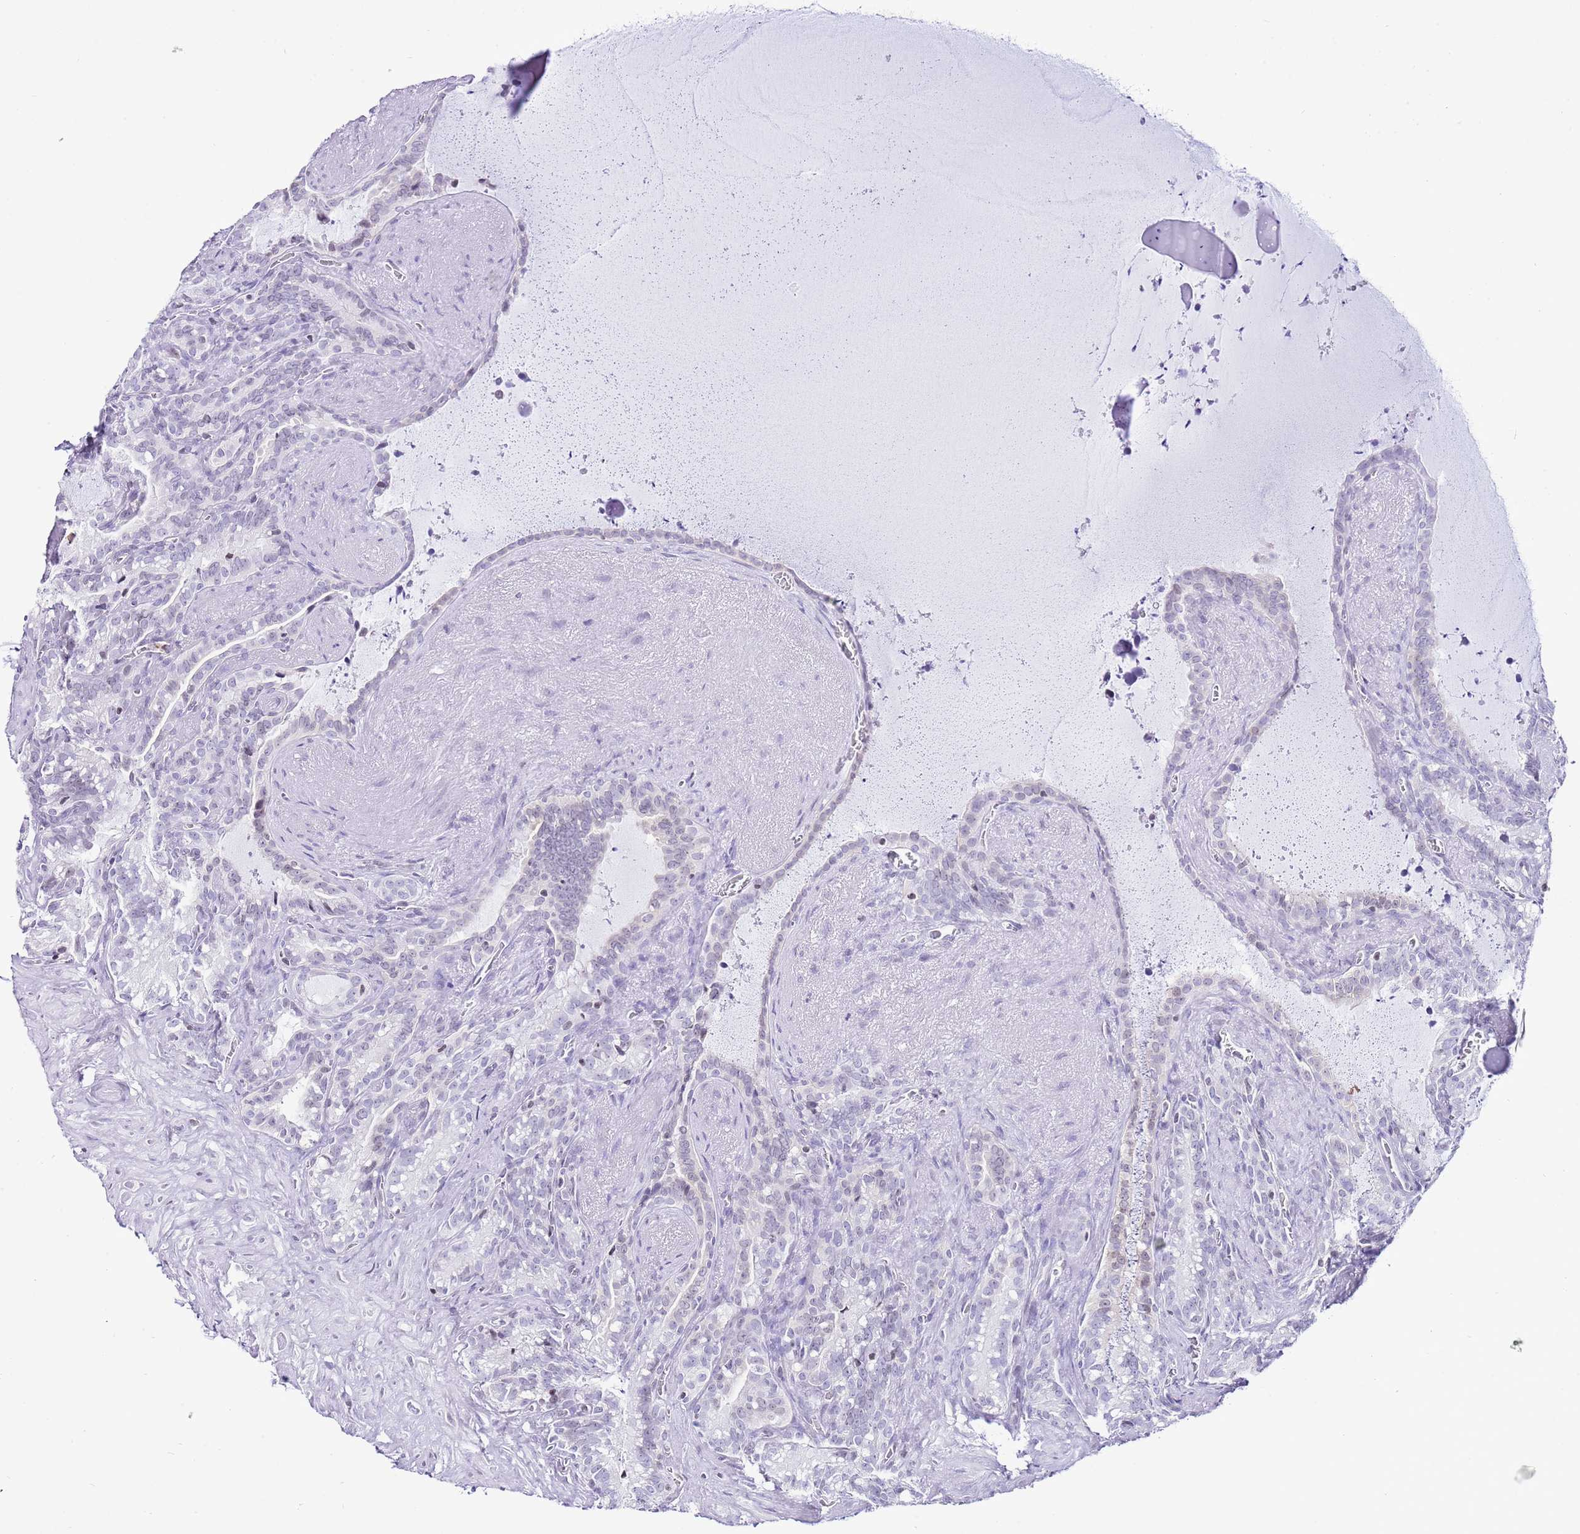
{"staining": {"intensity": "negative", "quantity": "none", "location": "none"}, "tissue": "seminal vesicle", "cell_type": "Glandular cells", "image_type": "normal", "snomed": [{"axis": "morphology", "description": "Normal tissue, NOS"}, {"axis": "topography", "description": "Prostate"}, {"axis": "topography", "description": "Seminal veicle"}], "caption": "Immunohistochemistry (IHC) histopathology image of unremarkable seminal vesicle stained for a protein (brown), which exhibits no staining in glandular cells.", "gene": "PRR15", "patient": {"sex": "male", "age": 58}}